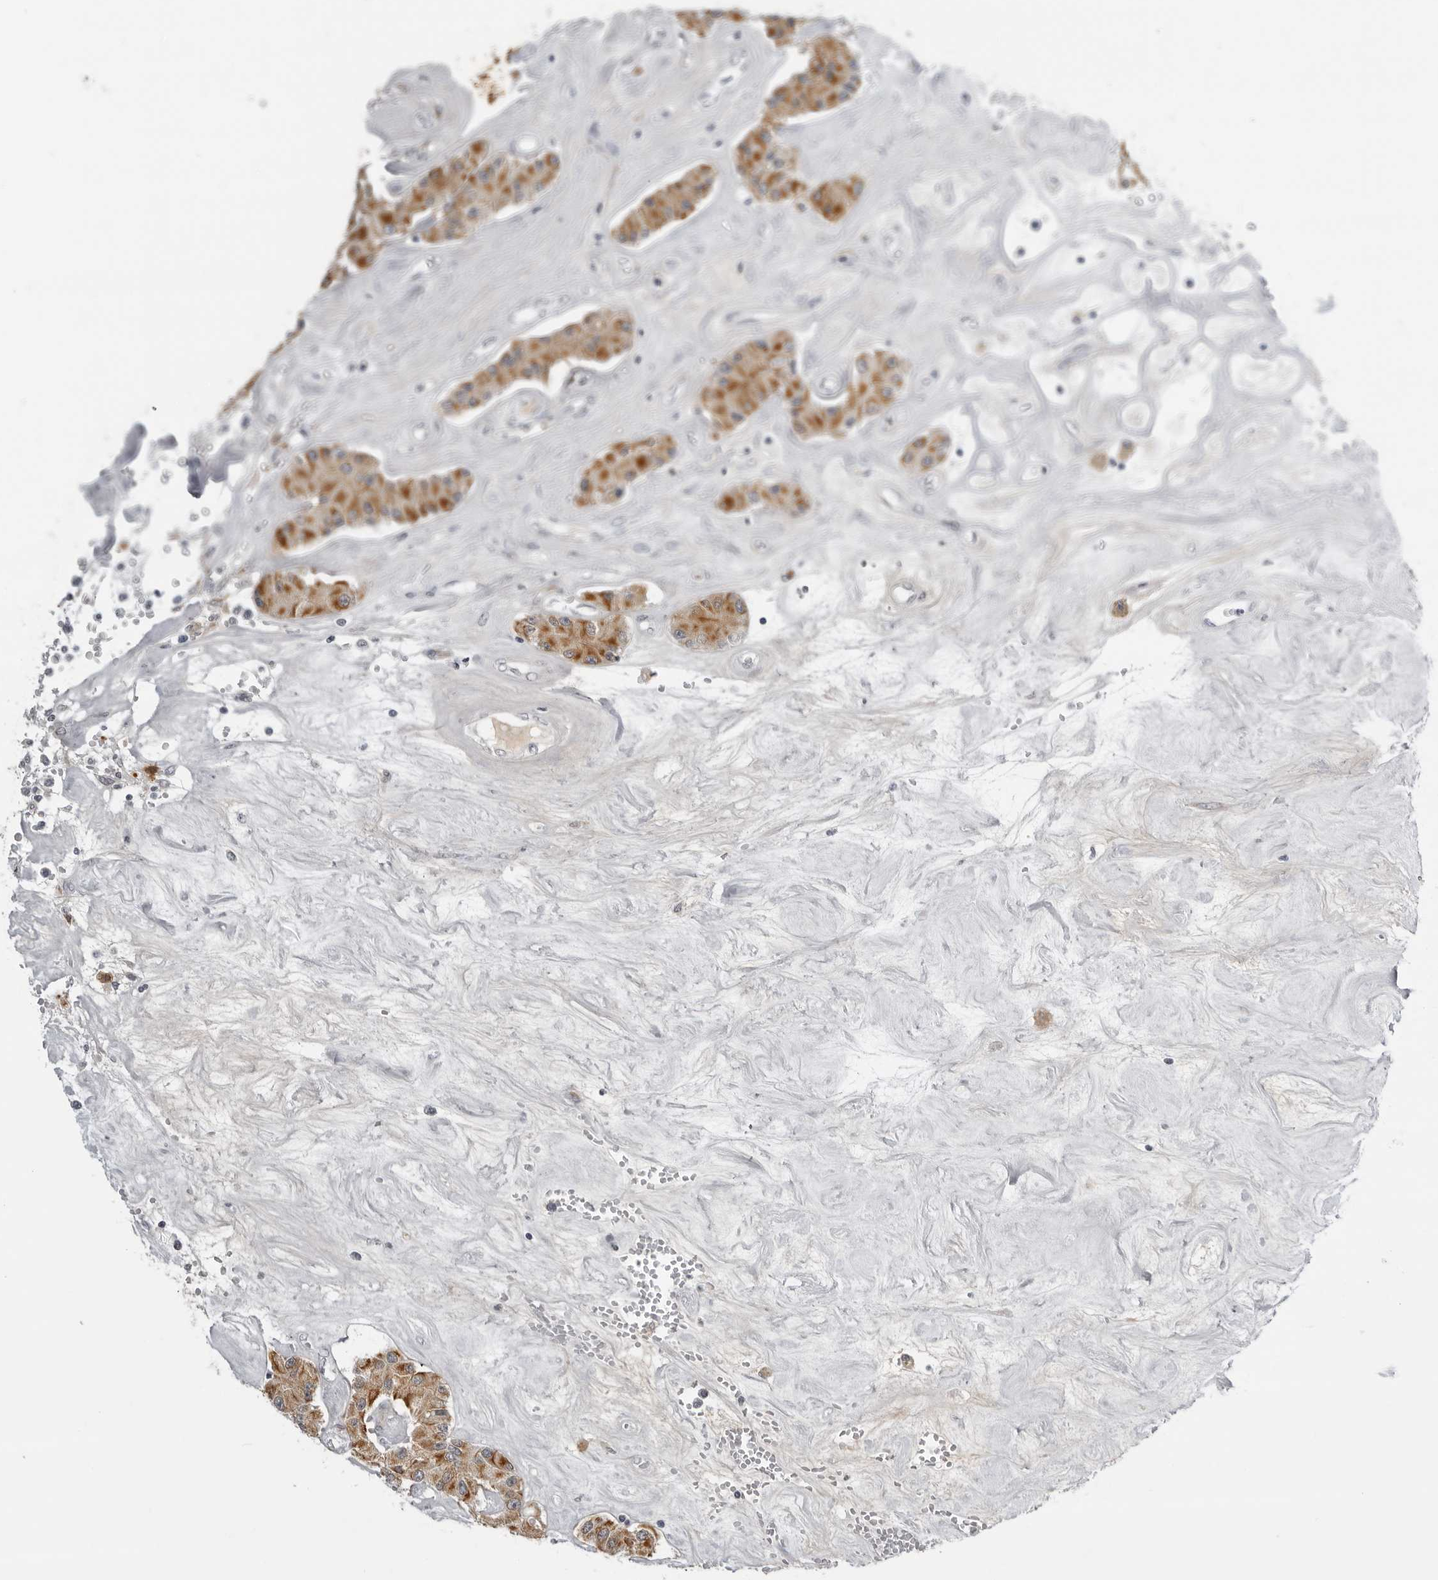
{"staining": {"intensity": "moderate", "quantity": ">75%", "location": "cytoplasmic/membranous"}, "tissue": "carcinoid", "cell_type": "Tumor cells", "image_type": "cancer", "snomed": [{"axis": "morphology", "description": "Carcinoid, malignant, NOS"}, {"axis": "topography", "description": "Pancreas"}], "caption": "Human carcinoid stained with a brown dye shows moderate cytoplasmic/membranous positive staining in approximately >75% of tumor cells.", "gene": "SERPINF2", "patient": {"sex": "male", "age": 41}}